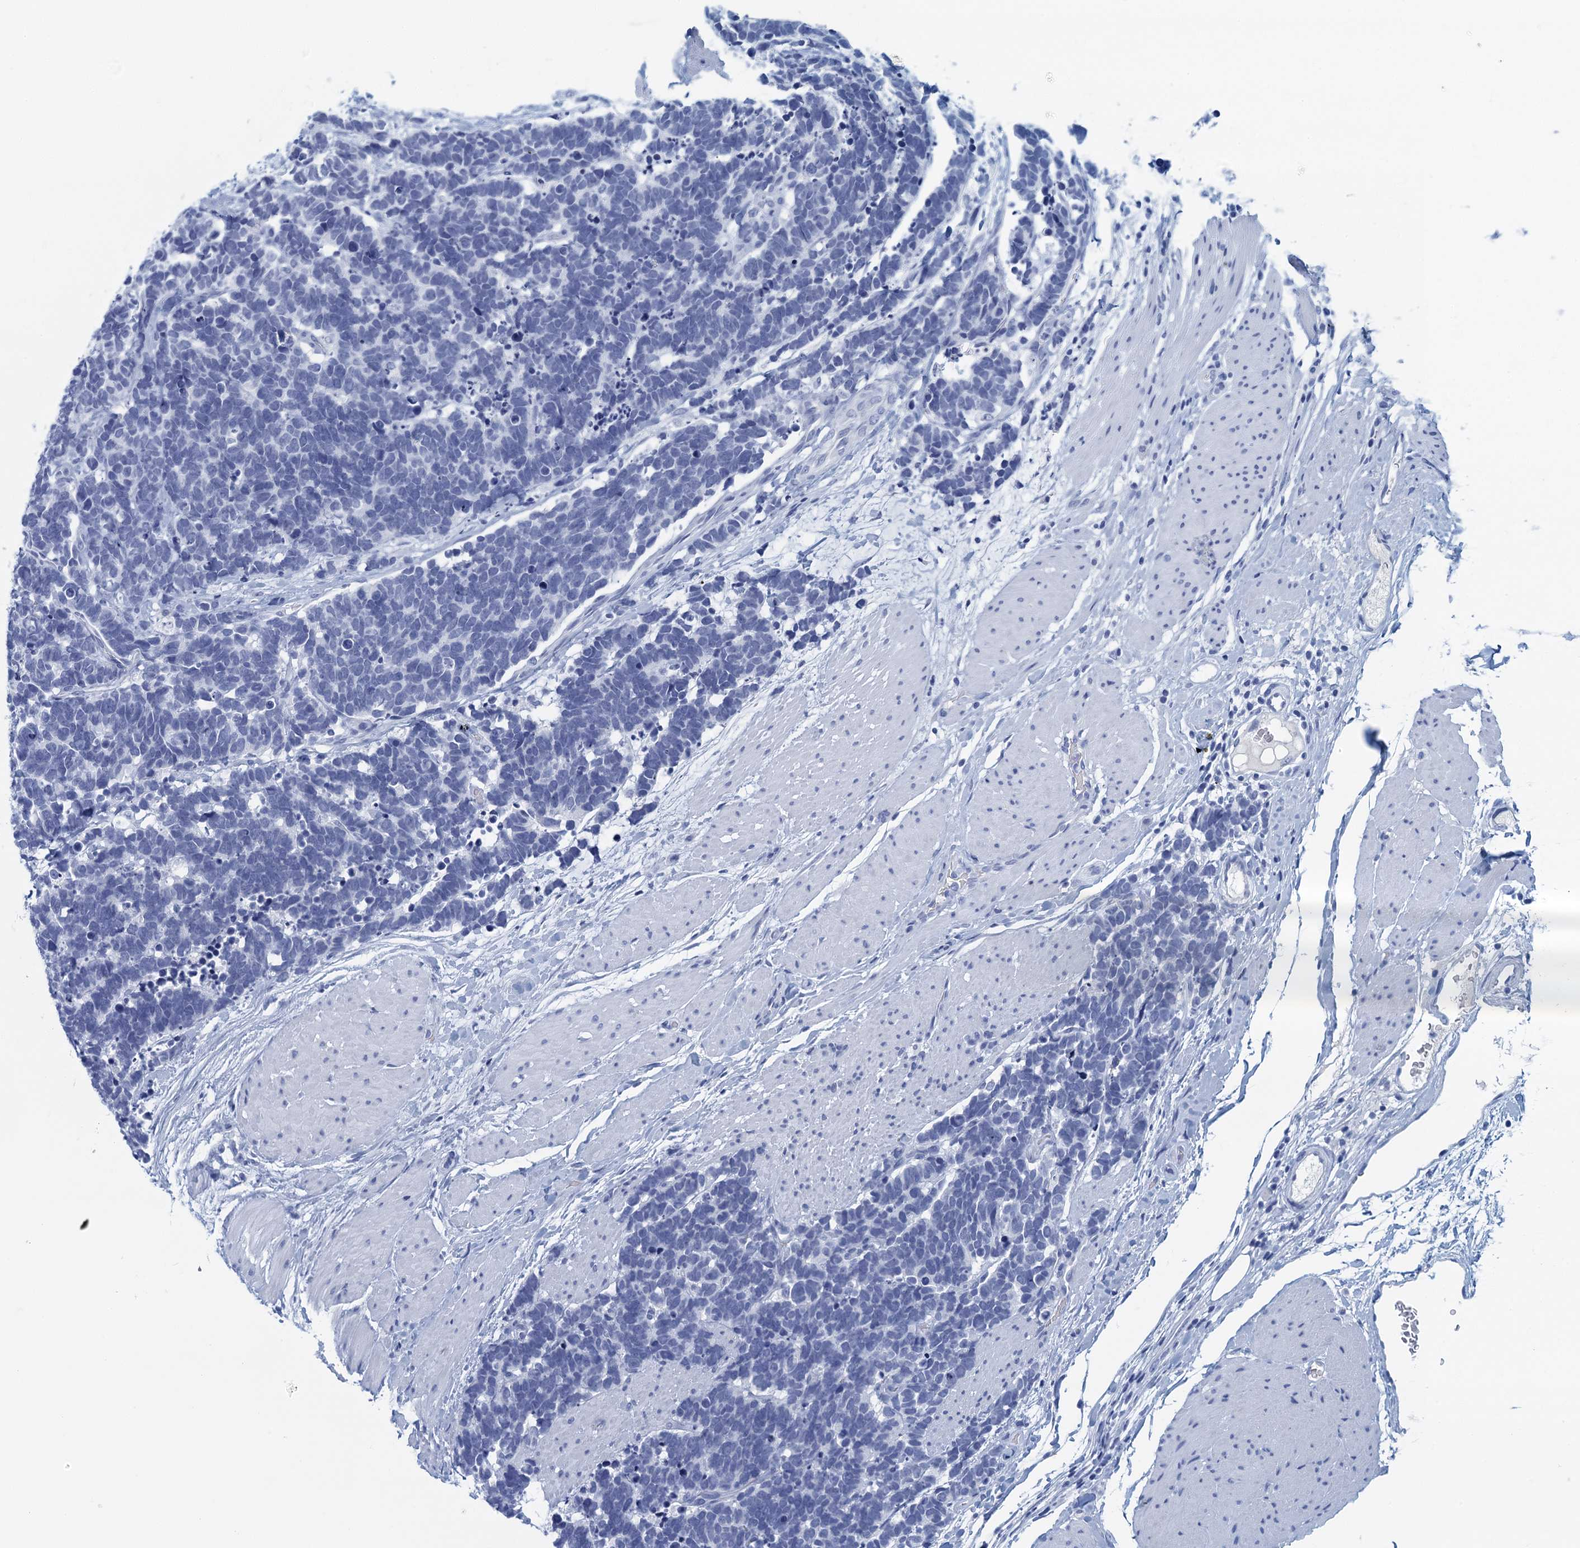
{"staining": {"intensity": "negative", "quantity": "none", "location": "none"}, "tissue": "carcinoid", "cell_type": "Tumor cells", "image_type": "cancer", "snomed": [{"axis": "morphology", "description": "Carcinoma, NOS"}, {"axis": "morphology", "description": "Carcinoid, malignant, NOS"}, {"axis": "topography", "description": "Urinary bladder"}], "caption": "DAB (3,3'-diaminobenzidine) immunohistochemical staining of human carcinoid exhibits no significant expression in tumor cells.", "gene": "CYP51A1", "patient": {"sex": "male", "age": 57}}